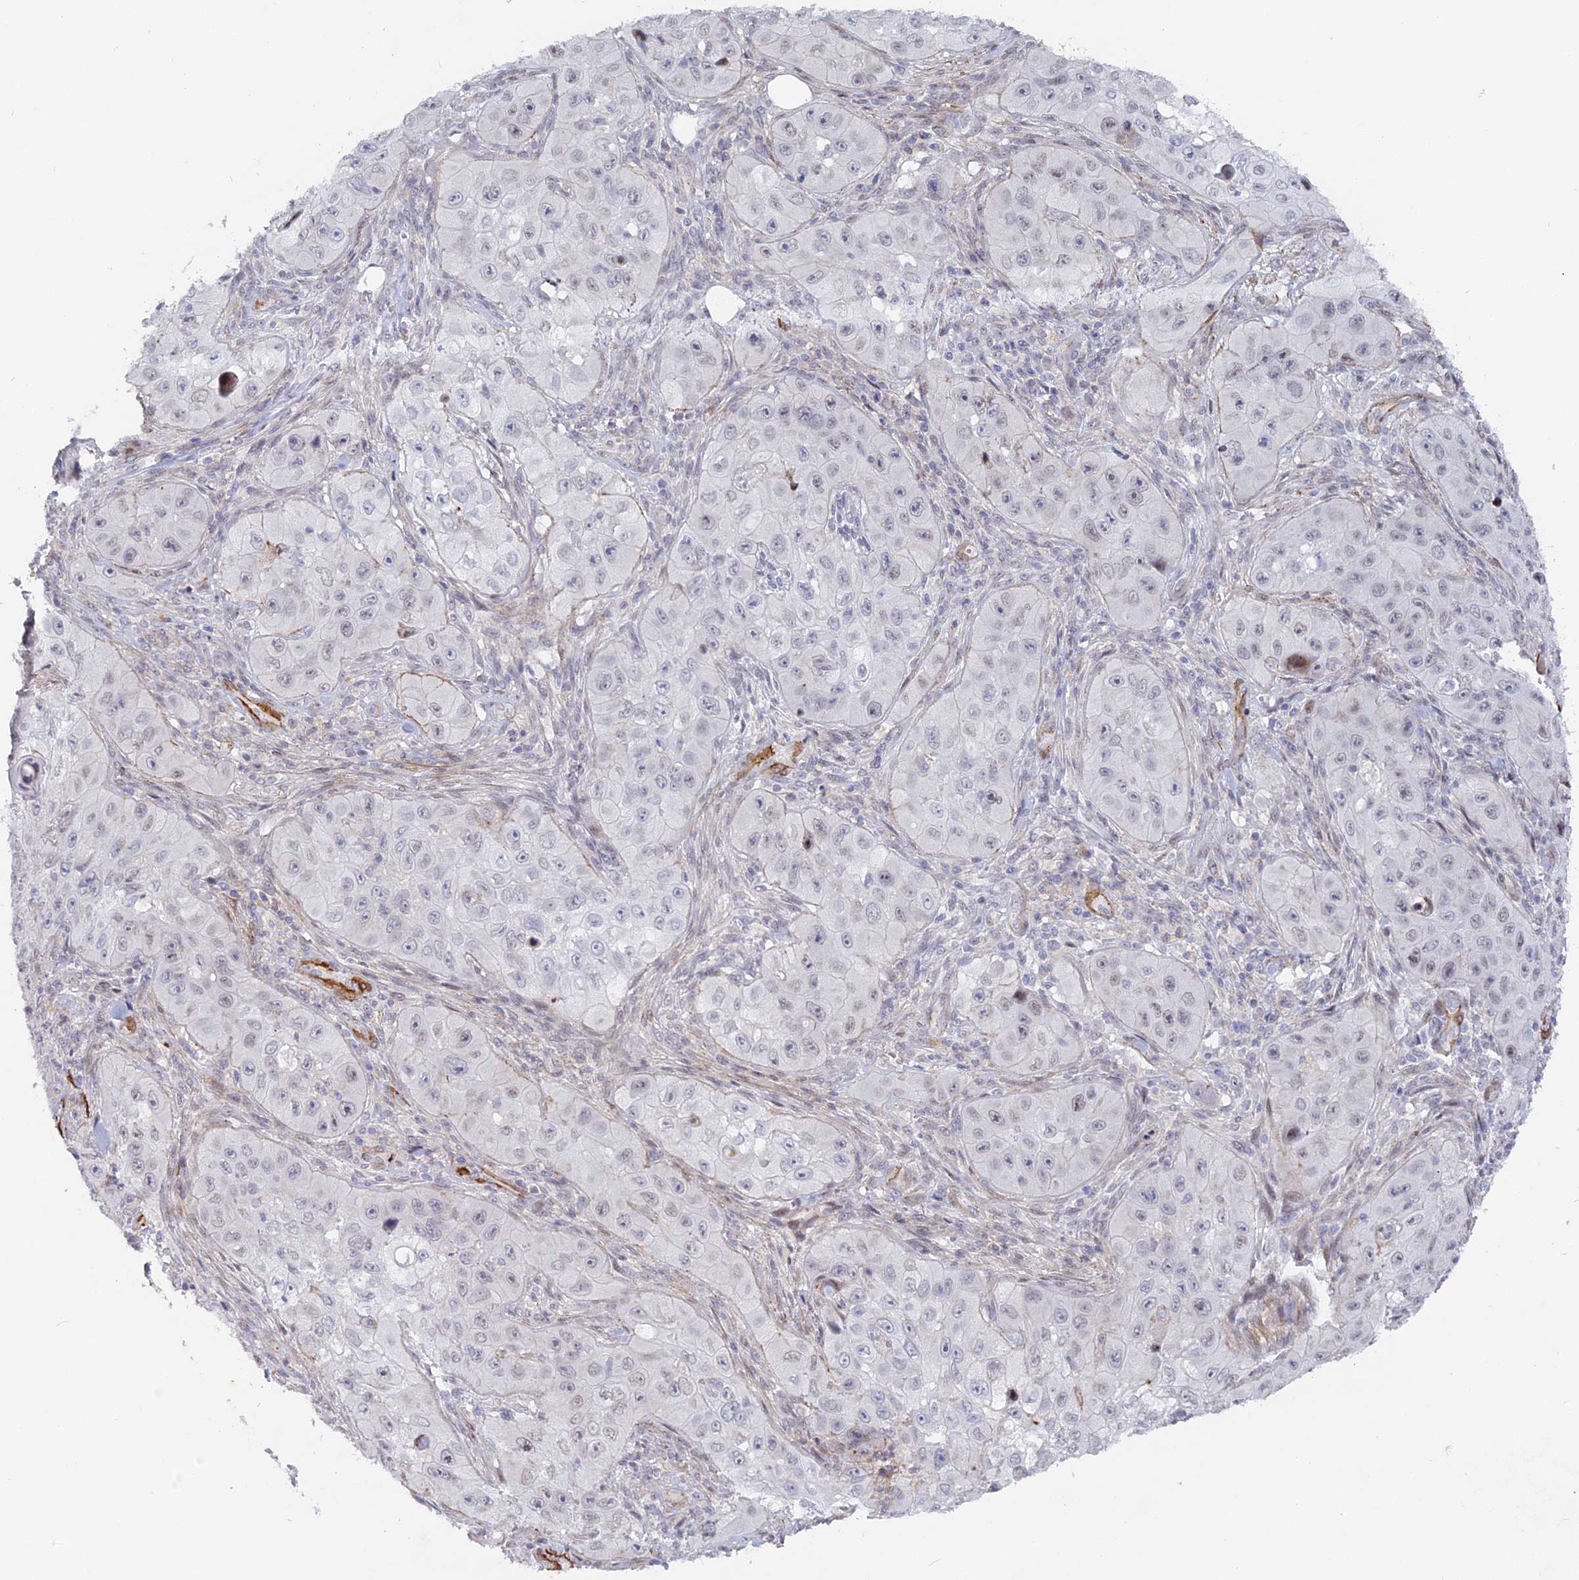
{"staining": {"intensity": "negative", "quantity": "none", "location": "none"}, "tissue": "skin cancer", "cell_type": "Tumor cells", "image_type": "cancer", "snomed": [{"axis": "morphology", "description": "Squamous cell carcinoma, NOS"}, {"axis": "topography", "description": "Skin"}, {"axis": "topography", "description": "Subcutis"}], "caption": "DAB immunohistochemical staining of human skin squamous cell carcinoma shows no significant expression in tumor cells.", "gene": "CCDC154", "patient": {"sex": "male", "age": 73}}